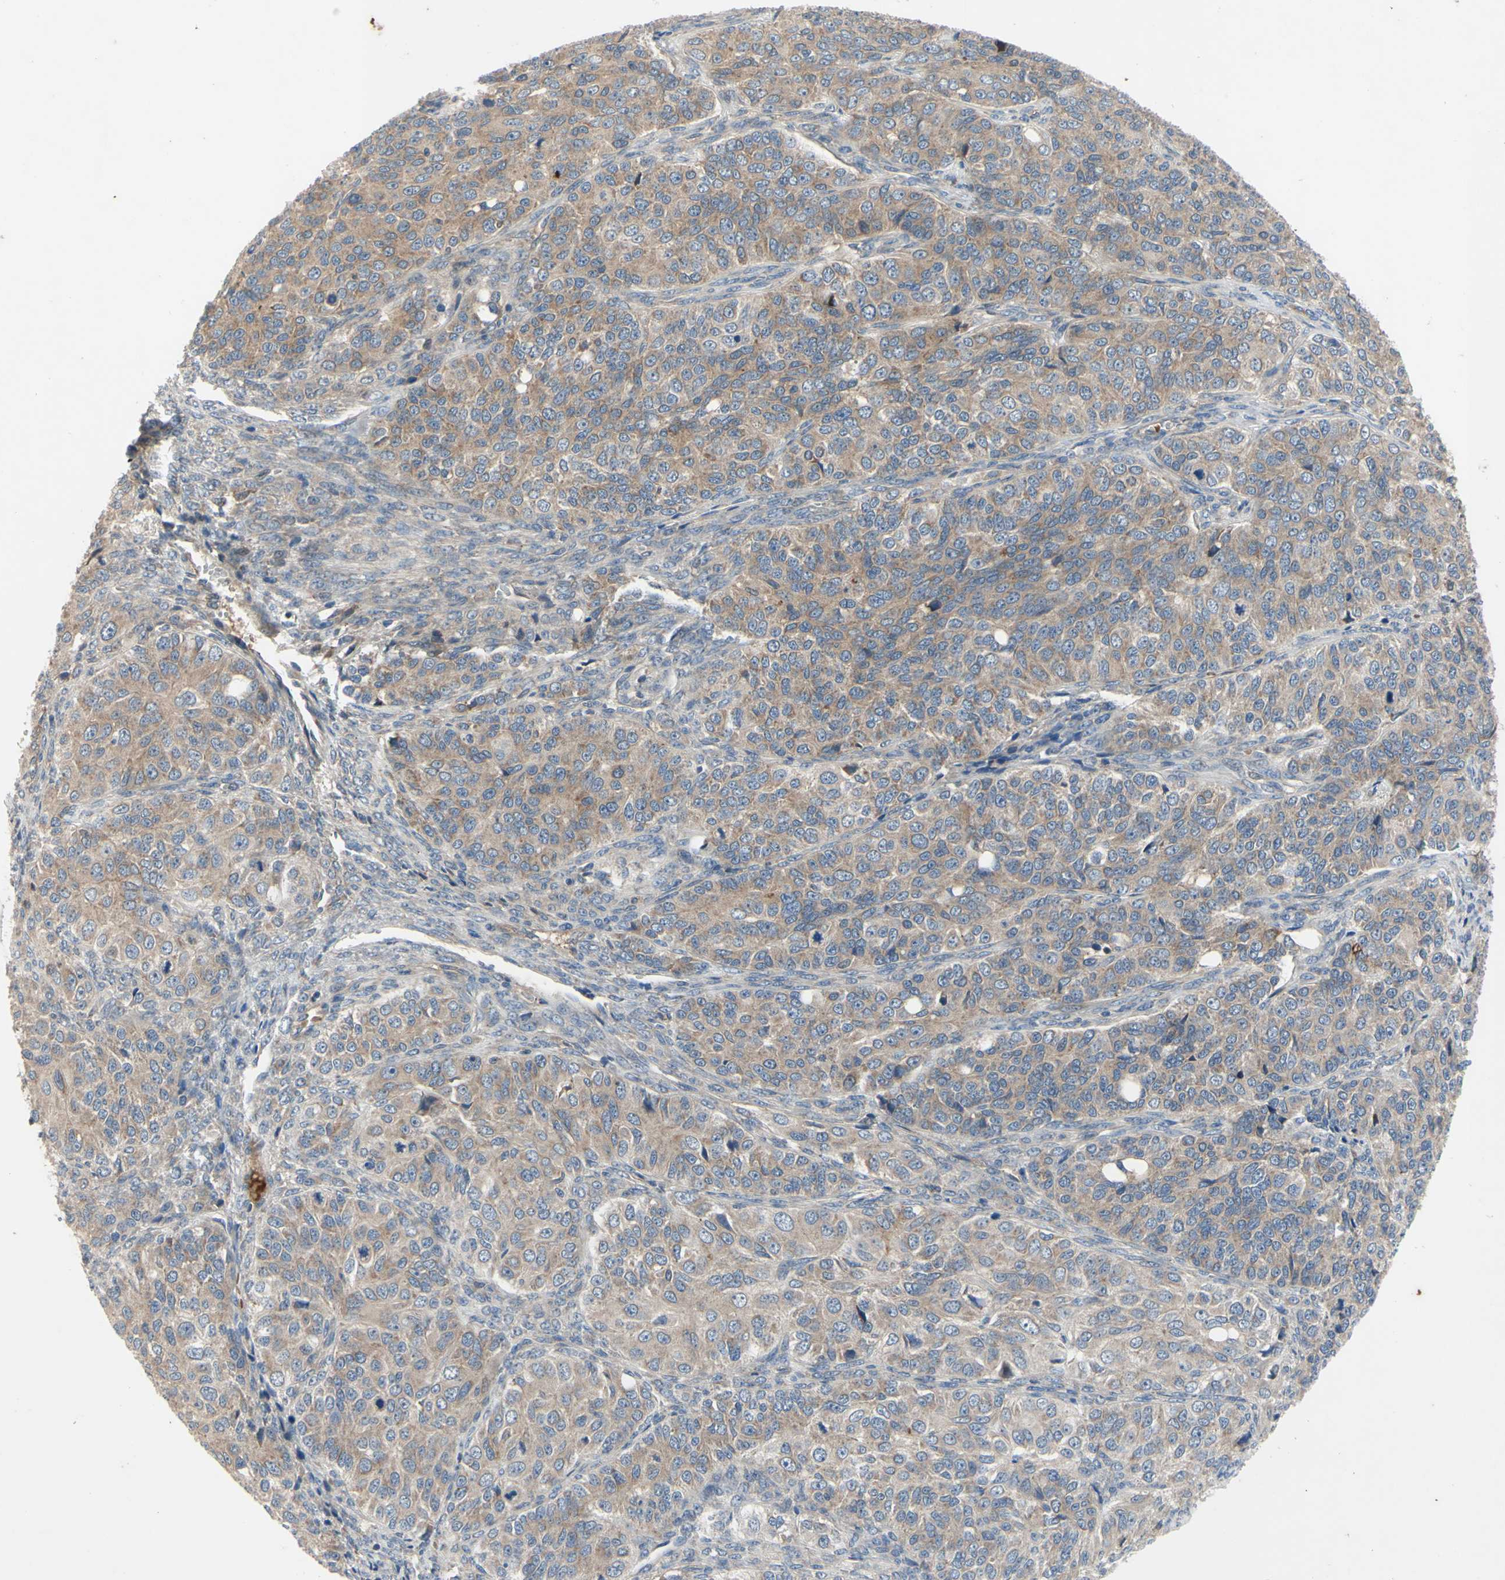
{"staining": {"intensity": "weak", "quantity": ">75%", "location": "cytoplasmic/membranous"}, "tissue": "ovarian cancer", "cell_type": "Tumor cells", "image_type": "cancer", "snomed": [{"axis": "morphology", "description": "Carcinoma, endometroid"}, {"axis": "topography", "description": "Ovary"}], "caption": "Protein analysis of endometroid carcinoma (ovarian) tissue displays weak cytoplasmic/membranous expression in approximately >75% of tumor cells.", "gene": "XIAP", "patient": {"sex": "female", "age": 51}}